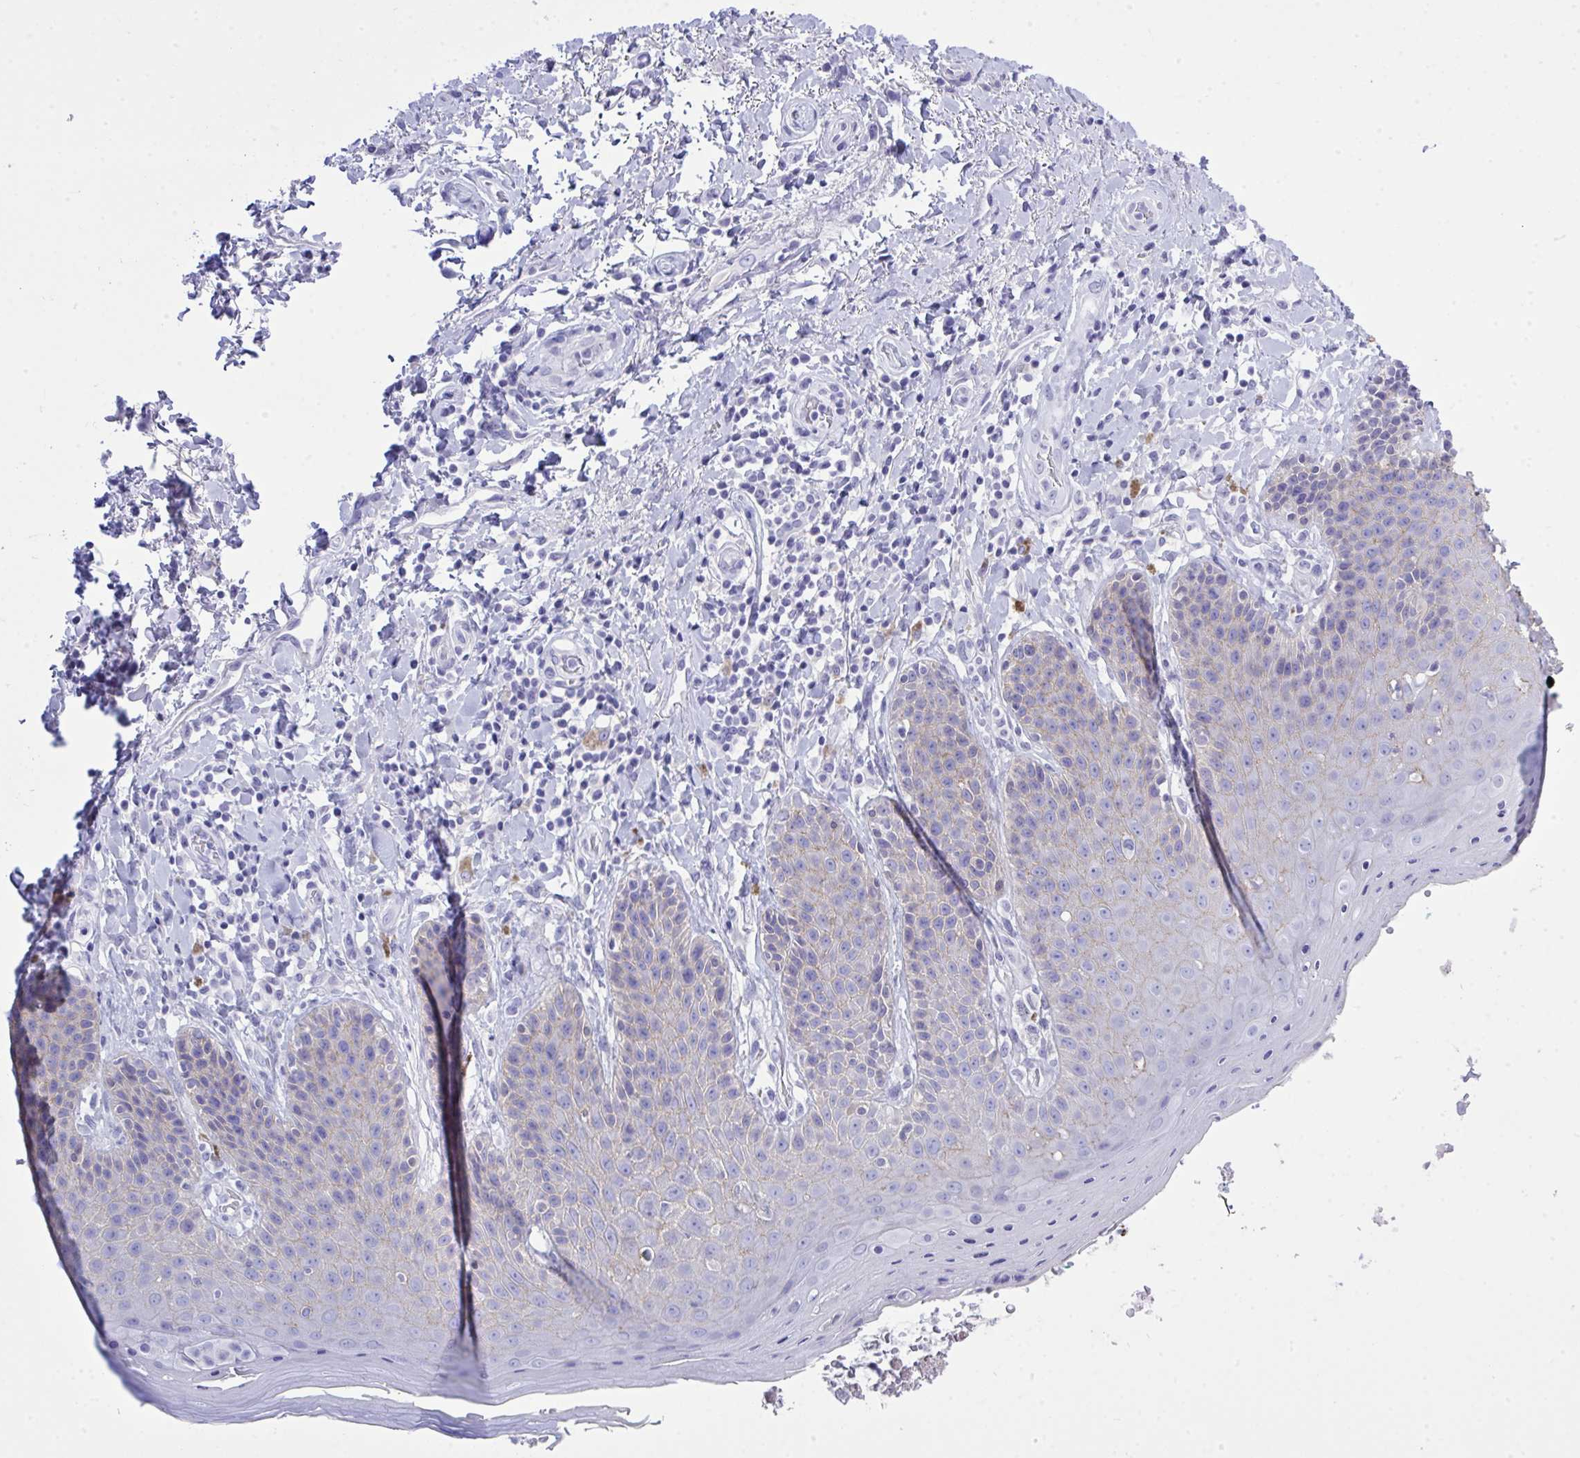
{"staining": {"intensity": "weak", "quantity": "<25%", "location": "cytoplasmic/membranous"}, "tissue": "skin", "cell_type": "Epidermal cells", "image_type": "normal", "snomed": [{"axis": "morphology", "description": "Normal tissue, NOS"}, {"axis": "topography", "description": "Anal"}, {"axis": "topography", "description": "Peripheral nerve tissue"}], "caption": "High power microscopy micrograph of an immunohistochemistry photomicrograph of unremarkable skin, revealing no significant positivity in epidermal cells. (DAB (3,3'-diaminobenzidine) immunohistochemistry (IHC), high magnification).", "gene": "GLB1L2", "patient": {"sex": "male", "age": 51}}